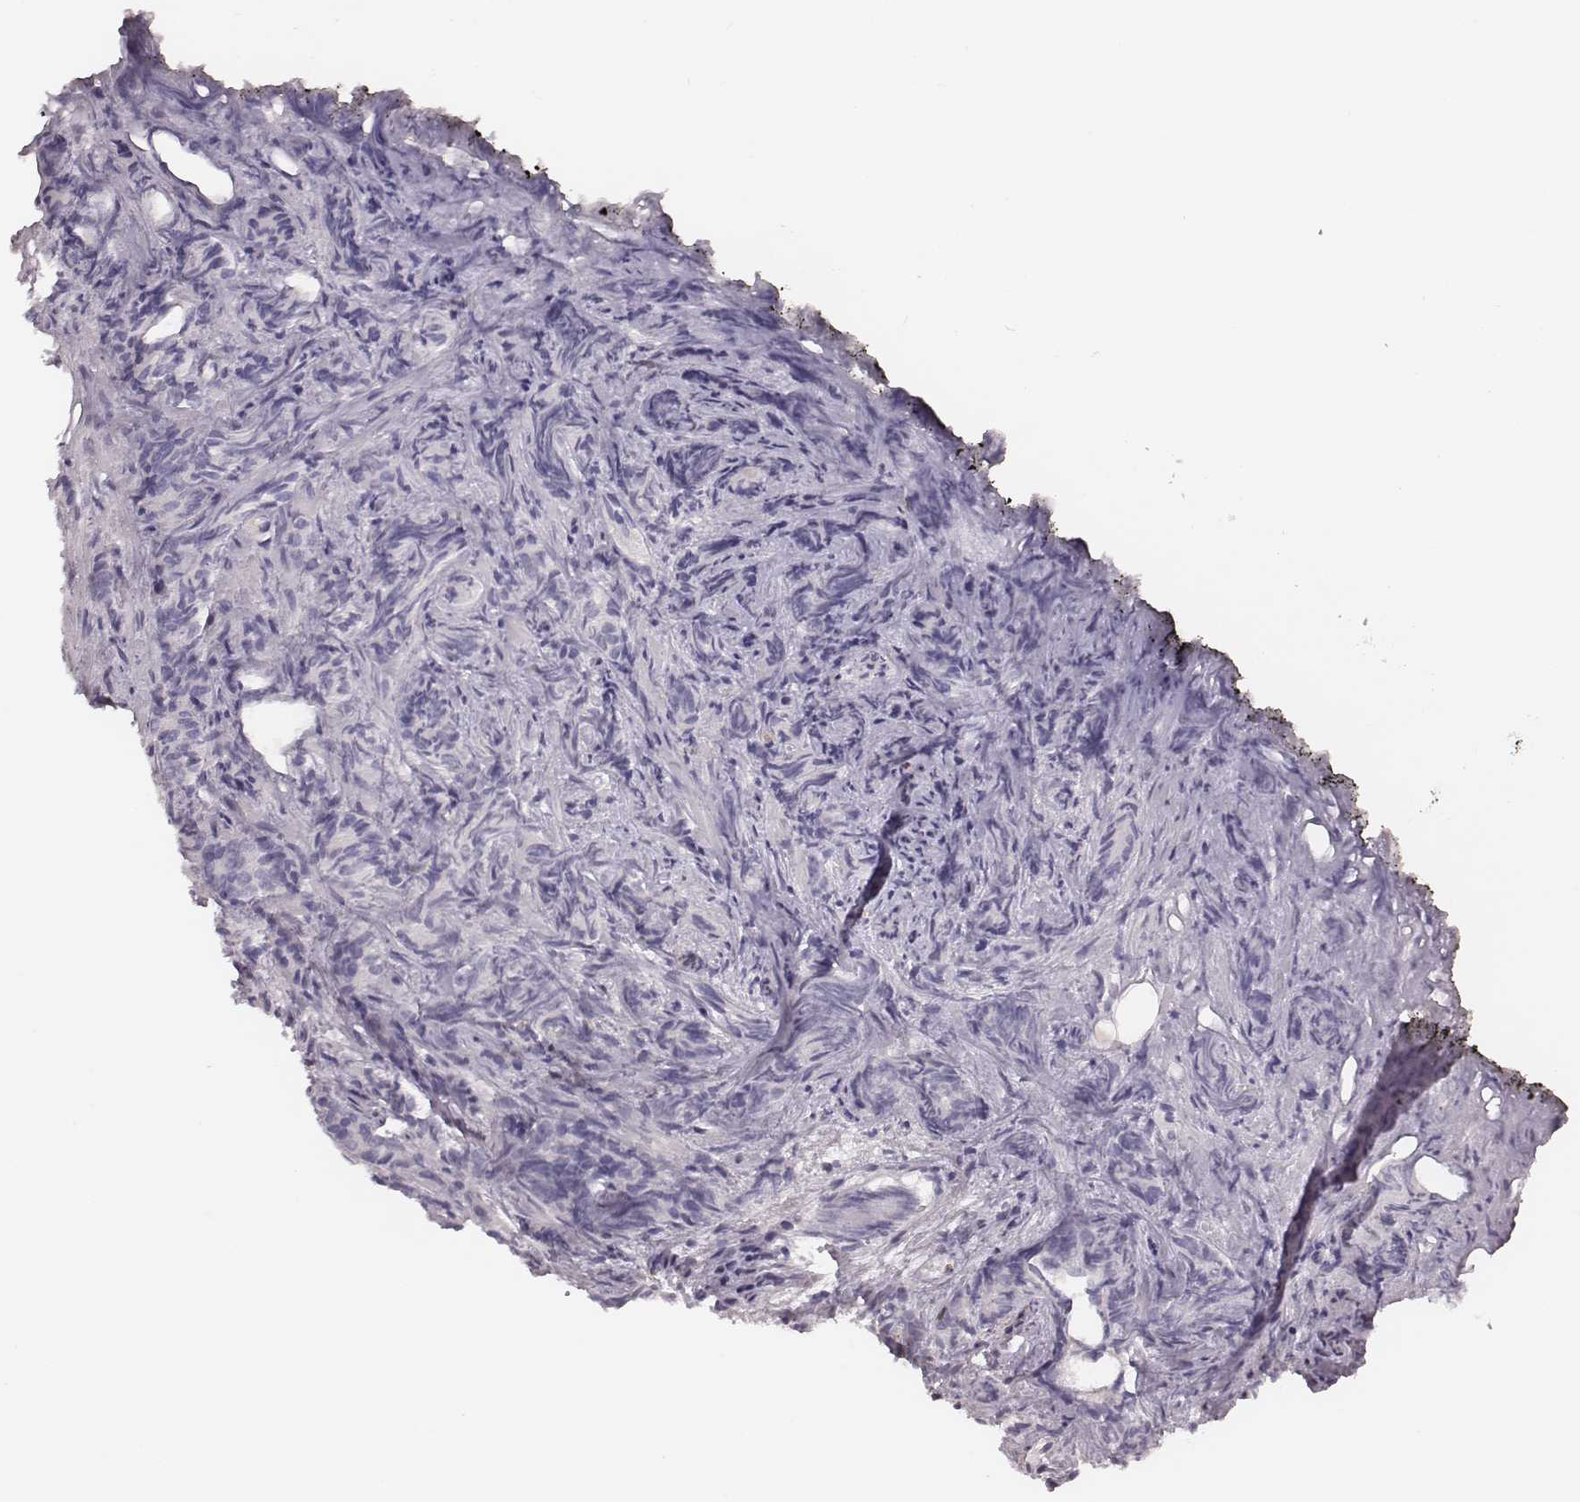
{"staining": {"intensity": "negative", "quantity": "none", "location": "none"}, "tissue": "prostate cancer", "cell_type": "Tumor cells", "image_type": "cancer", "snomed": [{"axis": "morphology", "description": "Adenocarcinoma, High grade"}, {"axis": "topography", "description": "Prostate"}], "caption": "A high-resolution histopathology image shows immunohistochemistry (IHC) staining of prostate cancer, which reveals no significant staining in tumor cells.", "gene": "PDCD1", "patient": {"sex": "male", "age": 84}}